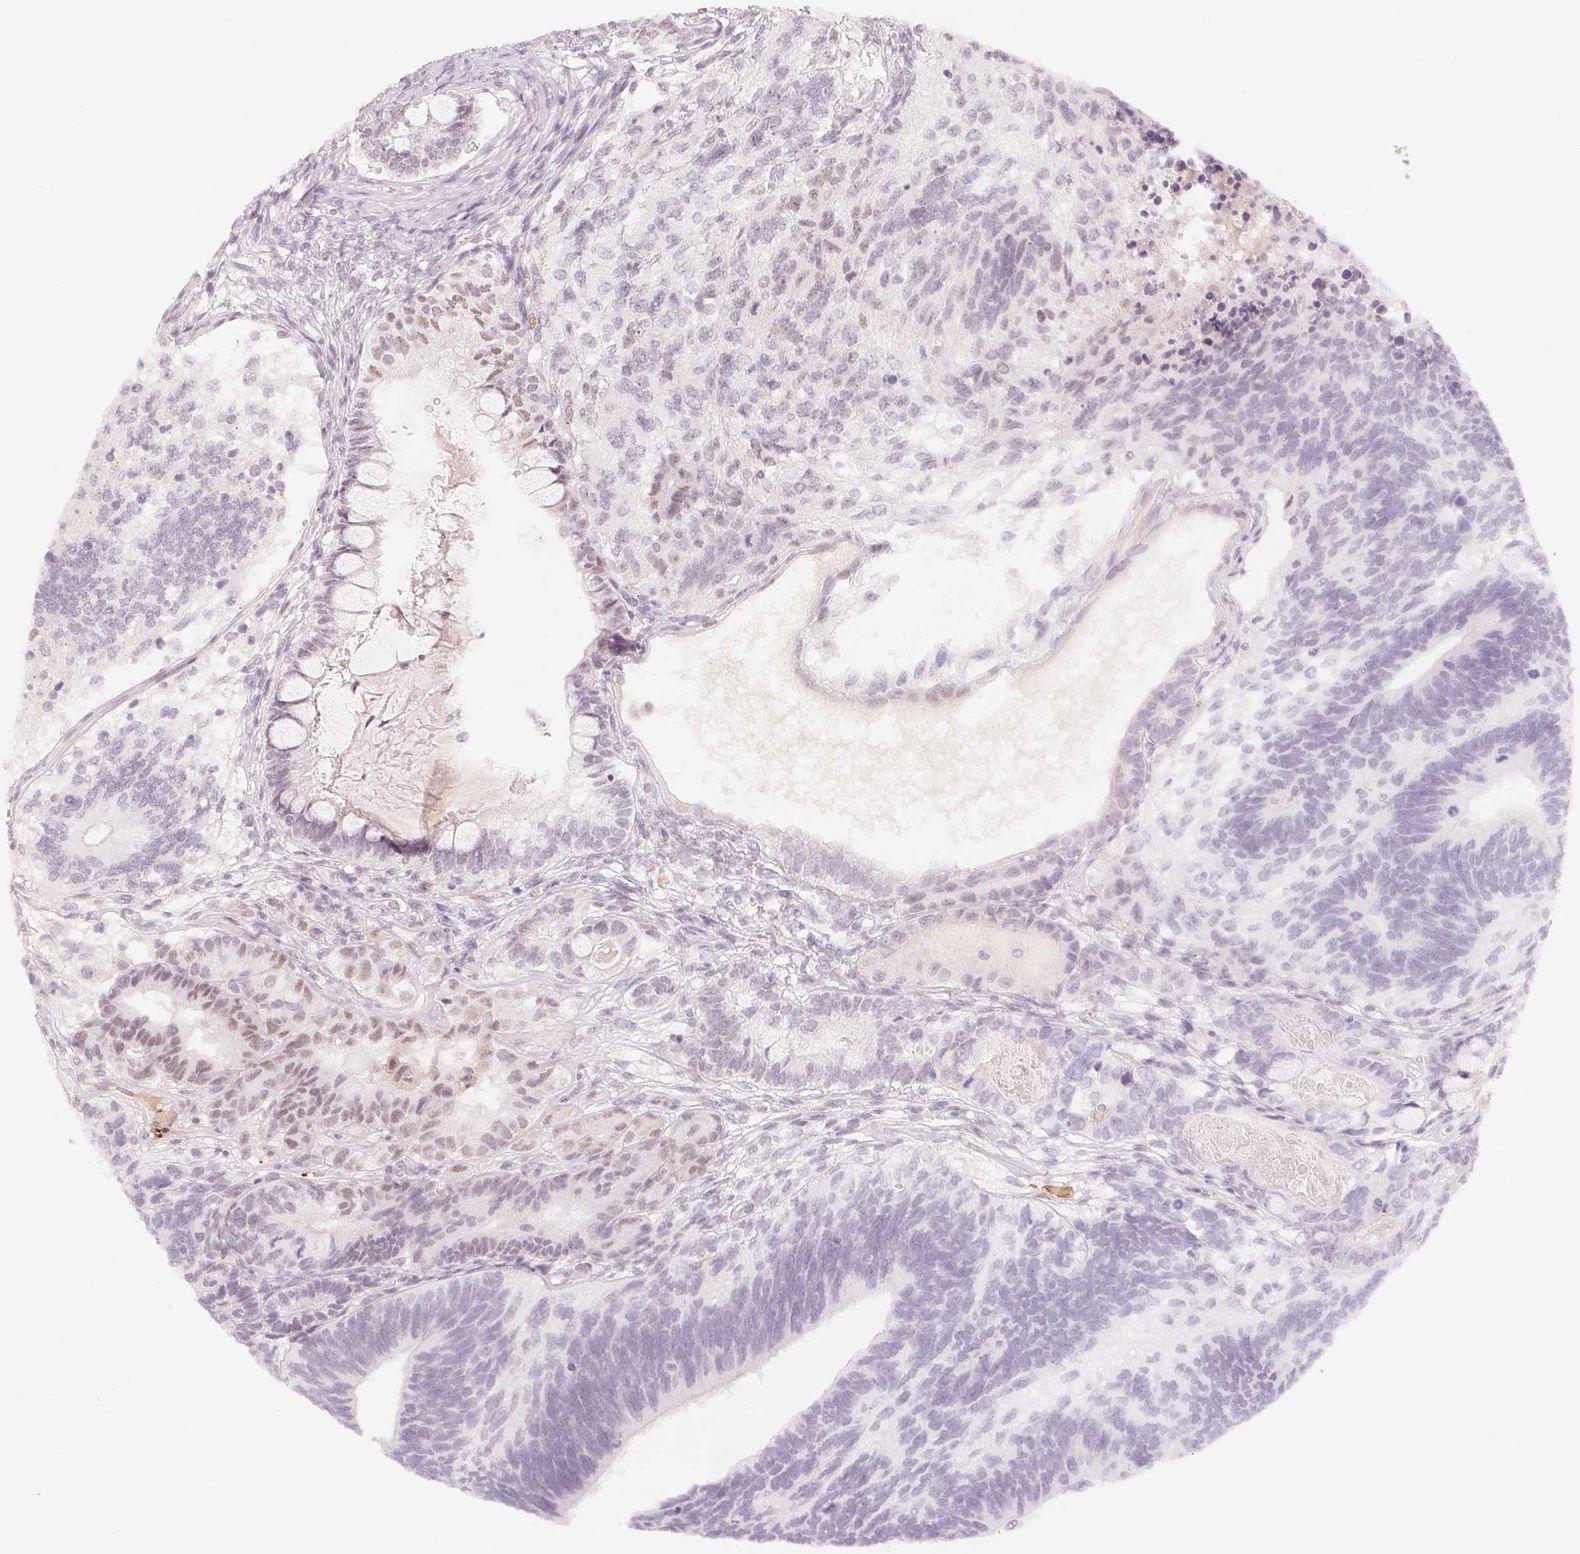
{"staining": {"intensity": "weak", "quantity": "<25%", "location": "nuclear"}, "tissue": "testis cancer", "cell_type": "Tumor cells", "image_type": "cancer", "snomed": [{"axis": "morphology", "description": "Seminoma, NOS"}, {"axis": "morphology", "description": "Carcinoma, Embryonal, NOS"}, {"axis": "topography", "description": "Testis"}], "caption": "The image reveals no significant staining in tumor cells of testis seminoma.", "gene": "ARHGAP22", "patient": {"sex": "male", "age": 41}}